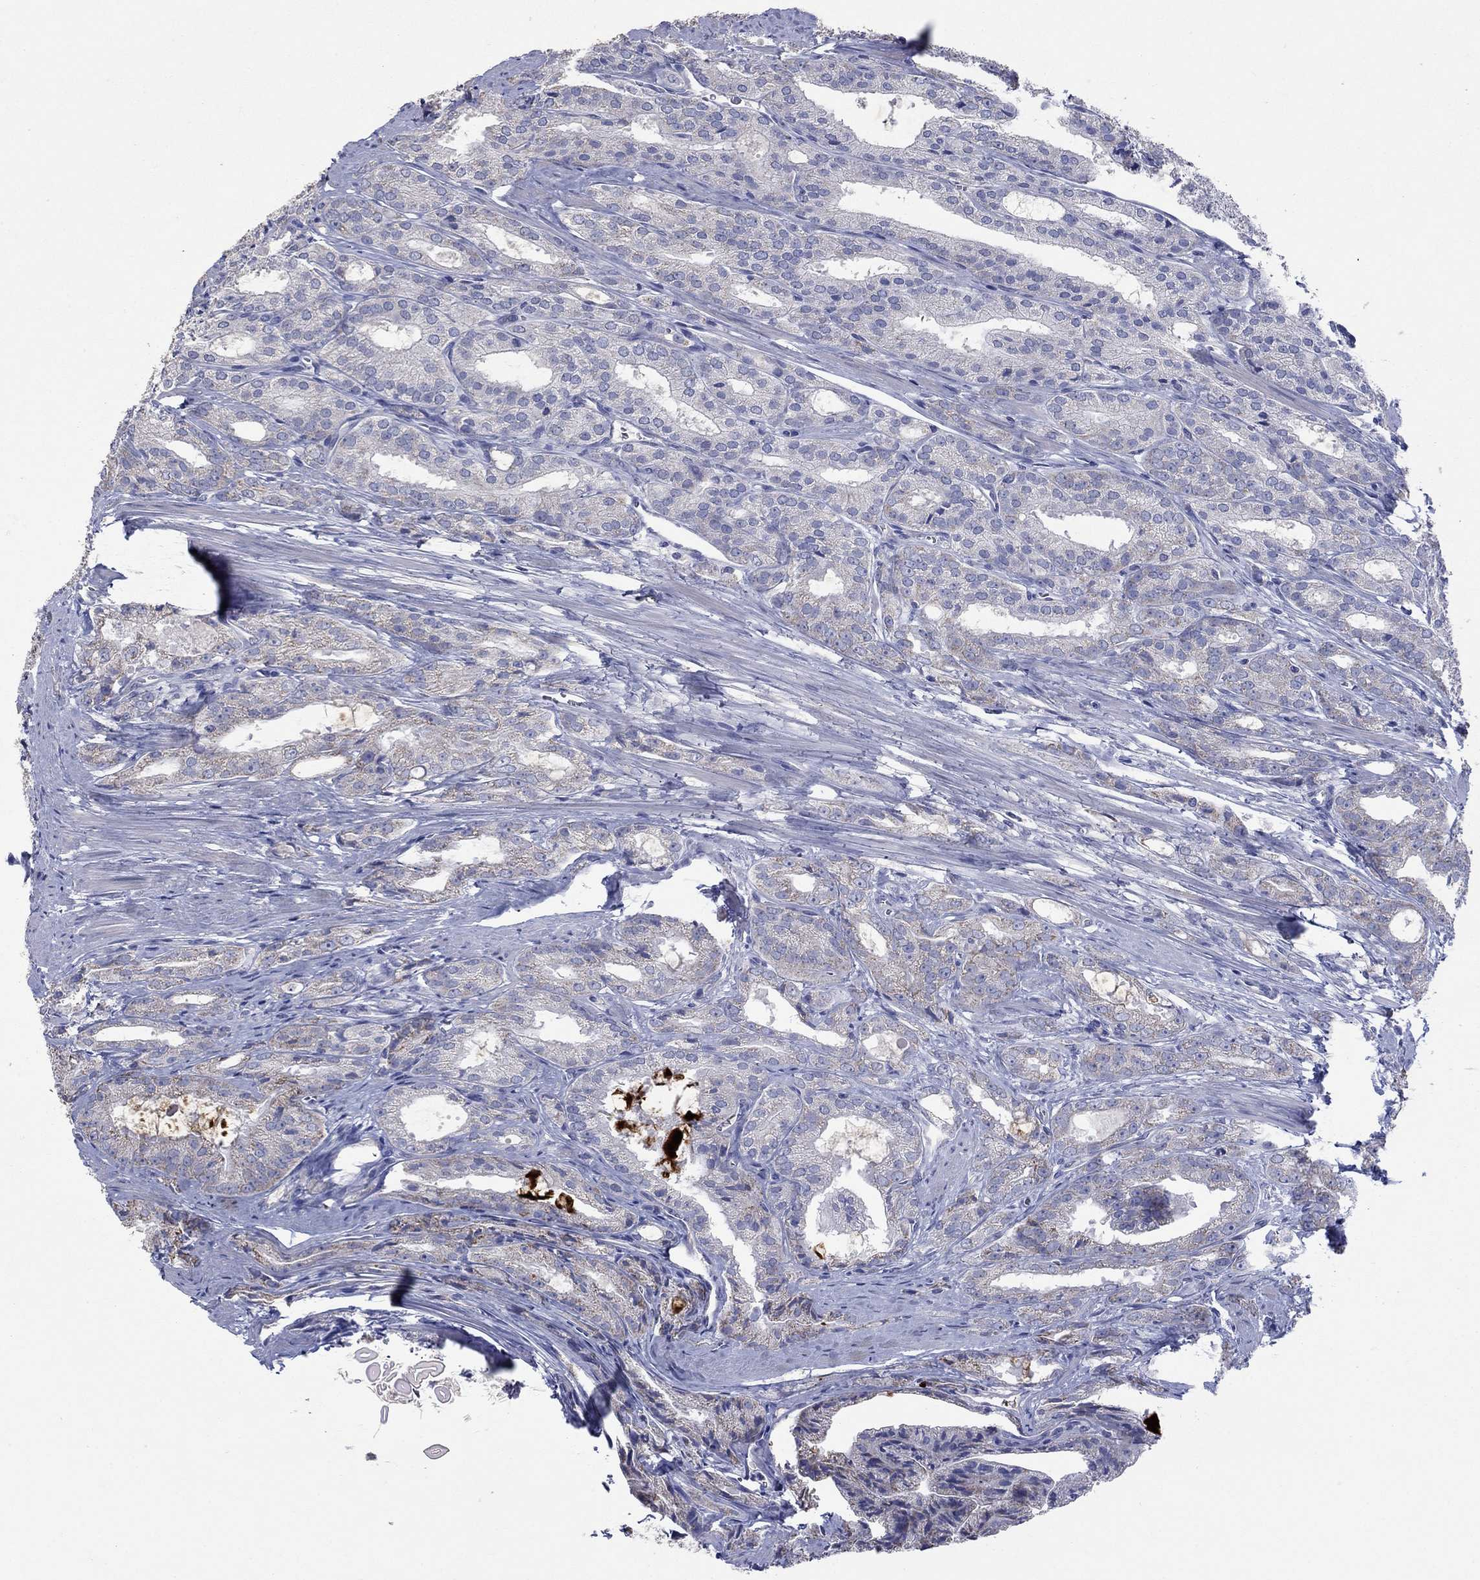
{"staining": {"intensity": "weak", "quantity": "<25%", "location": "cytoplasmic/membranous"}, "tissue": "prostate cancer", "cell_type": "Tumor cells", "image_type": "cancer", "snomed": [{"axis": "morphology", "description": "Adenocarcinoma, NOS"}, {"axis": "morphology", "description": "Adenocarcinoma, High grade"}, {"axis": "topography", "description": "Prostate"}], "caption": "Immunohistochemistry of prostate adenocarcinoma exhibits no expression in tumor cells. Nuclei are stained in blue.", "gene": "CLVS1", "patient": {"sex": "male", "age": 70}}